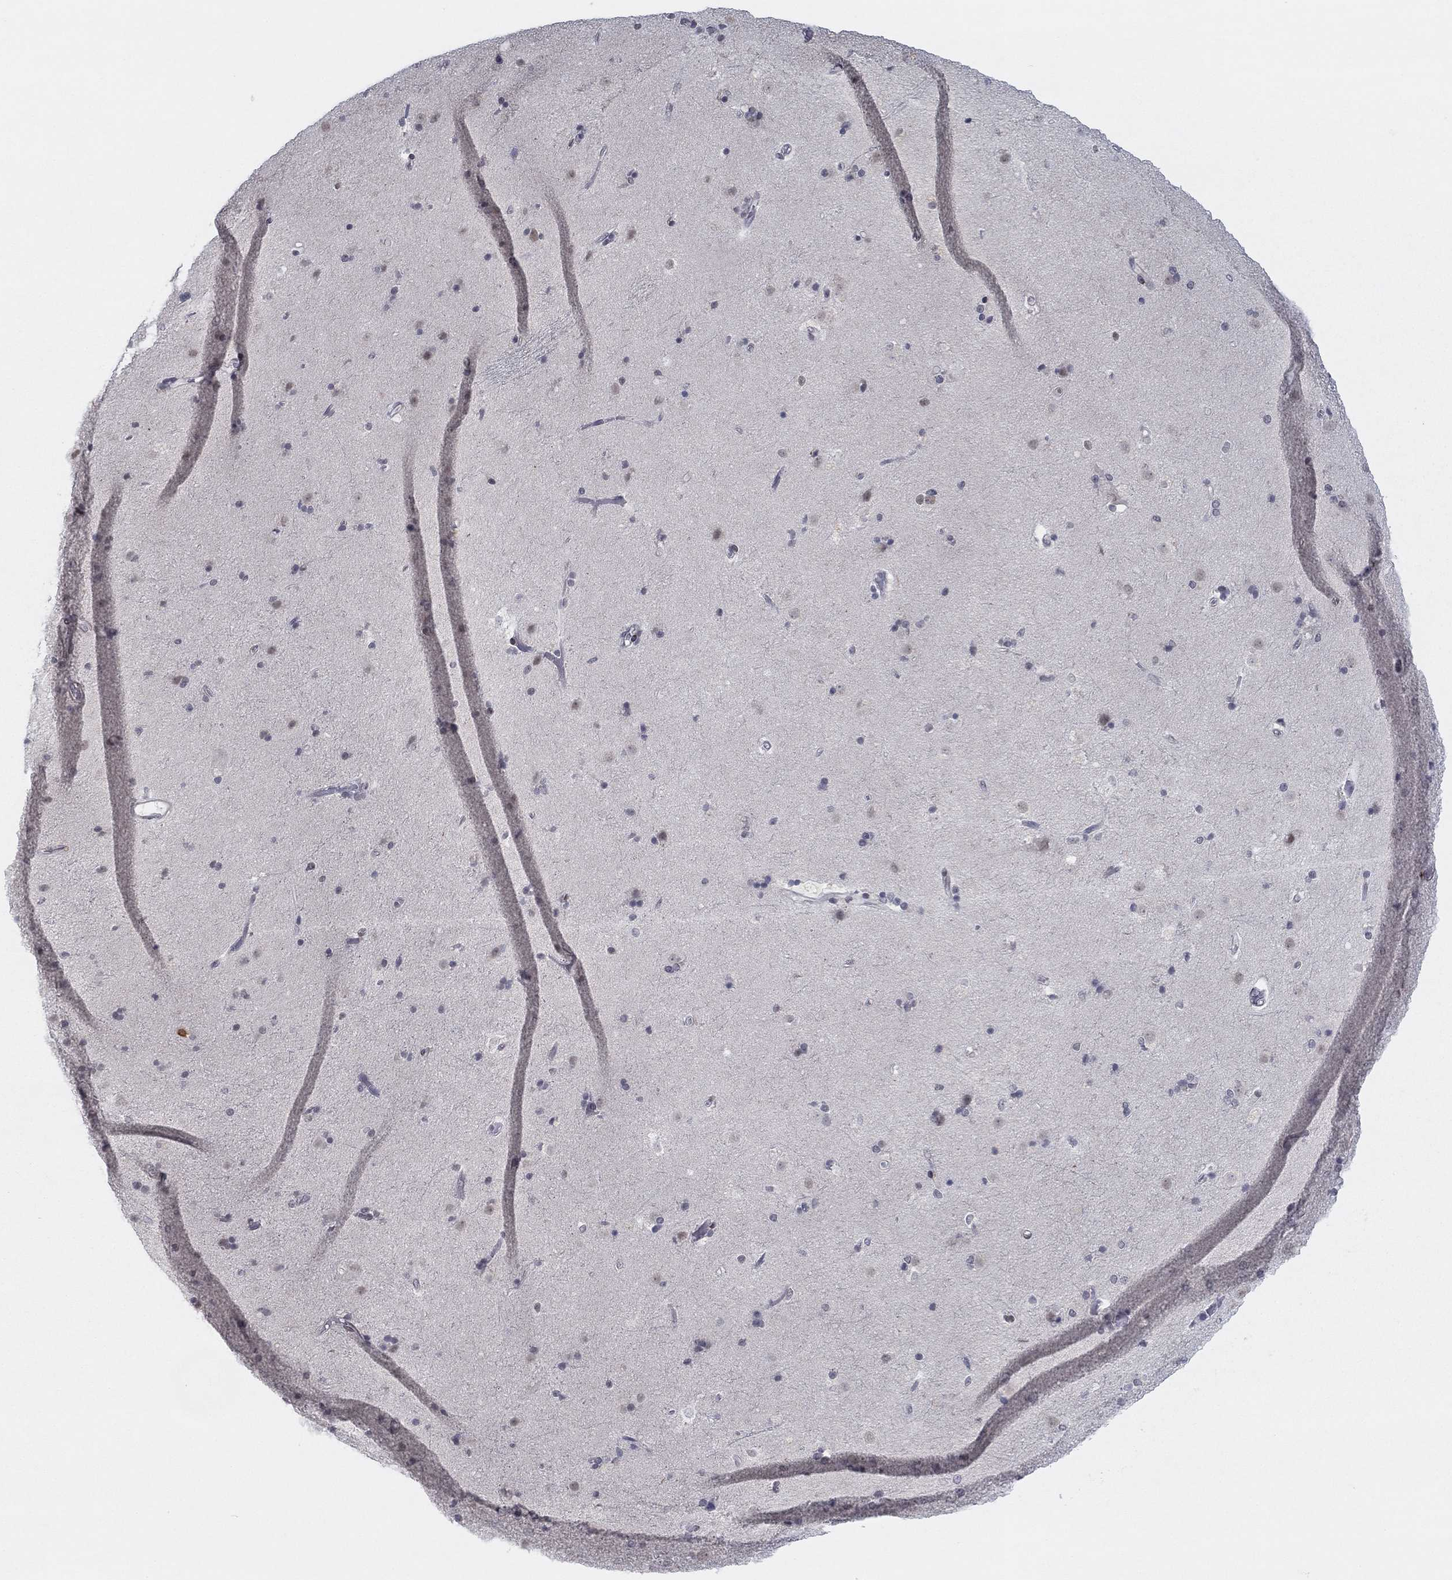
{"staining": {"intensity": "negative", "quantity": "none", "location": "none"}, "tissue": "caudate", "cell_type": "Glial cells", "image_type": "normal", "snomed": [{"axis": "morphology", "description": "Normal tissue, NOS"}, {"axis": "topography", "description": "Lateral ventricle wall"}], "caption": "This micrograph is of unremarkable caudate stained with immunohistochemistry to label a protein in brown with the nuclei are counter-stained blue. There is no expression in glial cells. Brightfield microscopy of immunohistochemistry (IHC) stained with DAB (3,3'-diaminobenzidine) (brown) and hematoxylin (blue), captured at high magnification.", "gene": "SLC22A2", "patient": {"sex": "female", "age": 71}}